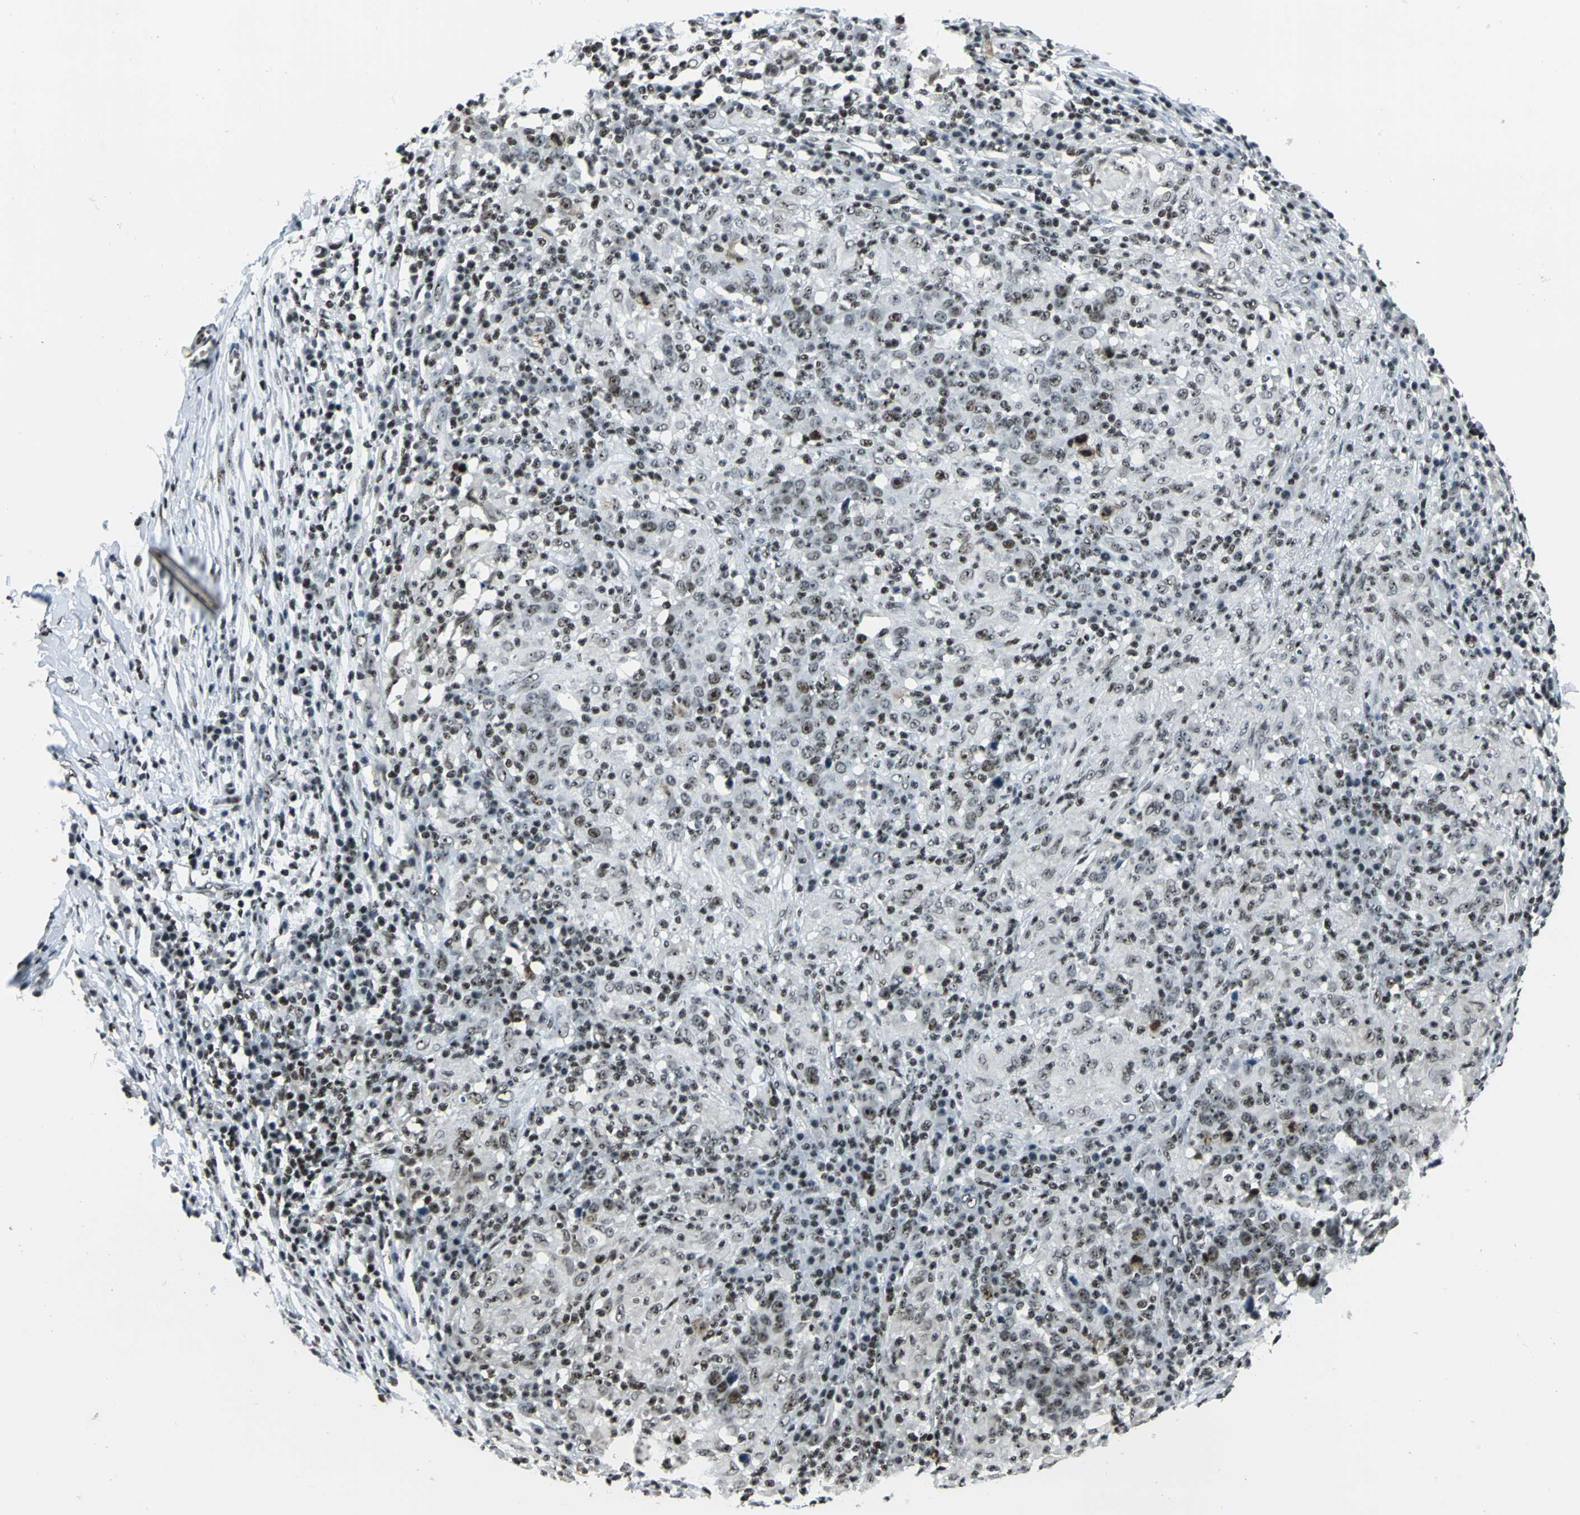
{"staining": {"intensity": "weak", "quantity": "25%-75%", "location": "nuclear"}, "tissue": "head and neck cancer", "cell_type": "Tumor cells", "image_type": "cancer", "snomed": [{"axis": "morphology", "description": "Adenocarcinoma, NOS"}, {"axis": "topography", "description": "Salivary gland"}, {"axis": "topography", "description": "Head-Neck"}], "caption": "This photomicrograph displays IHC staining of human head and neck adenocarcinoma, with low weak nuclear staining in about 25%-75% of tumor cells.", "gene": "UBTF", "patient": {"sex": "female", "age": 65}}